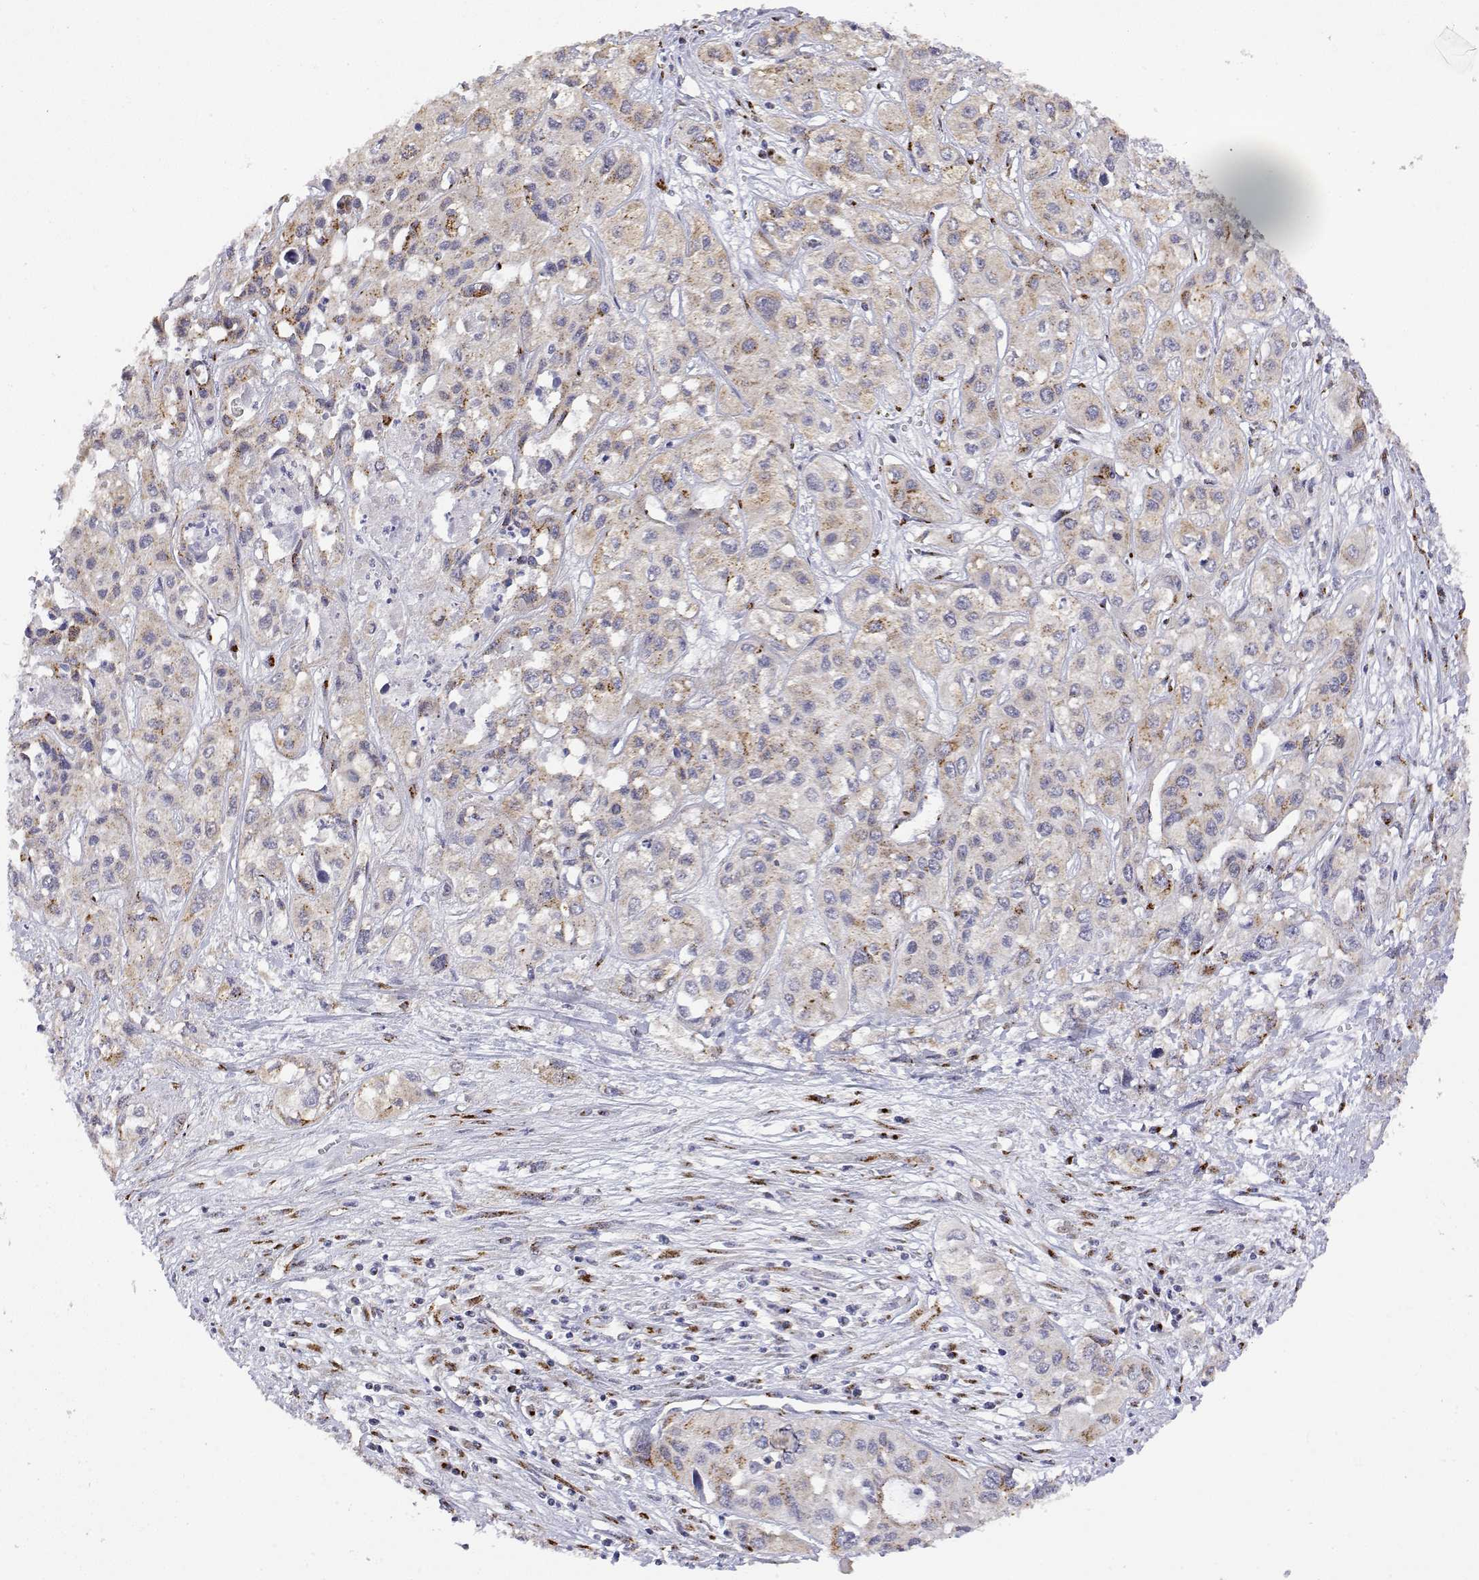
{"staining": {"intensity": "weak", "quantity": "25%-75%", "location": "cytoplasmic/membranous"}, "tissue": "liver cancer", "cell_type": "Tumor cells", "image_type": "cancer", "snomed": [{"axis": "morphology", "description": "Cholangiocarcinoma"}, {"axis": "topography", "description": "Liver"}], "caption": "Immunohistochemistry micrograph of human cholangiocarcinoma (liver) stained for a protein (brown), which shows low levels of weak cytoplasmic/membranous staining in about 25%-75% of tumor cells.", "gene": "YIPF3", "patient": {"sex": "female", "age": 66}}